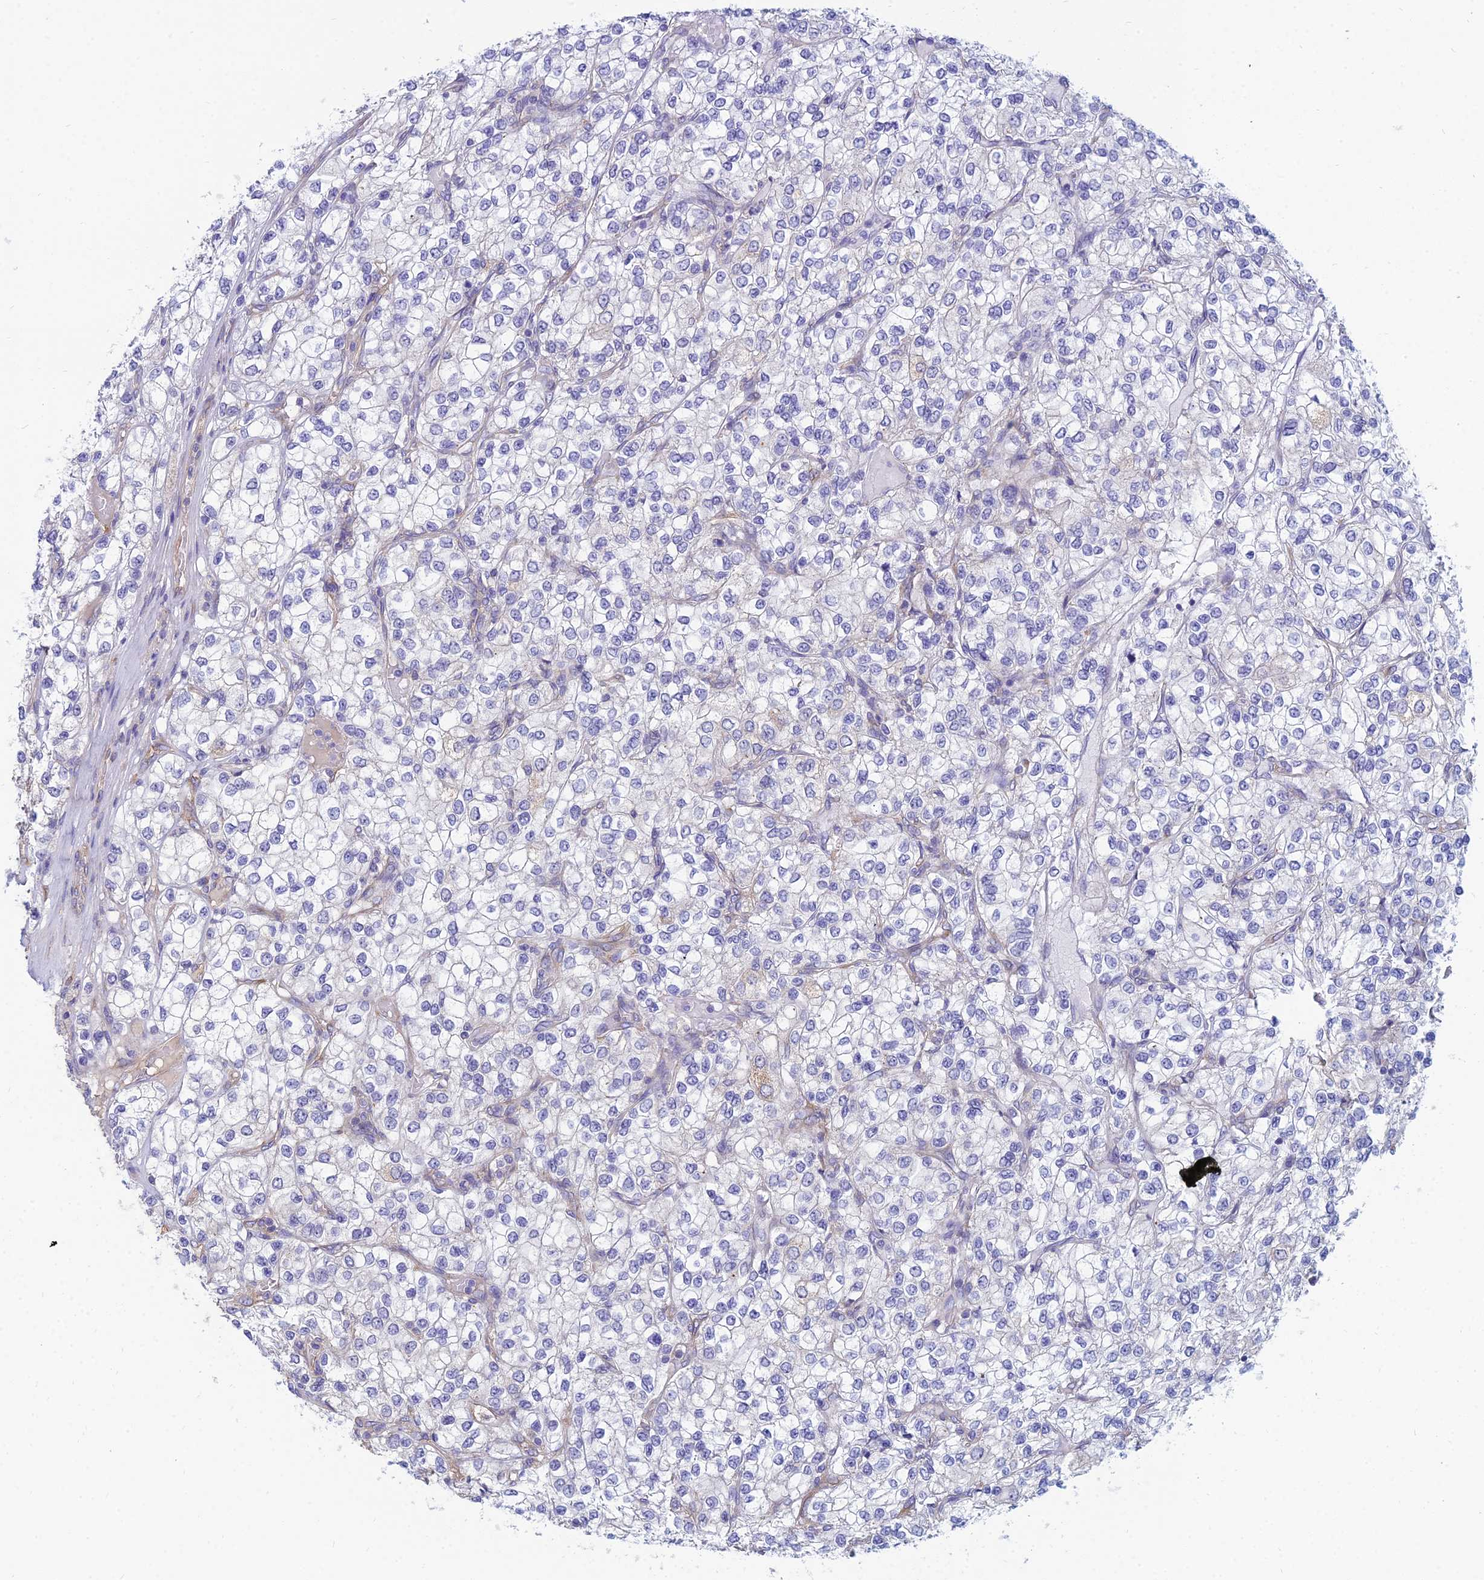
{"staining": {"intensity": "negative", "quantity": "none", "location": "none"}, "tissue": "renal cancer", "cell_type": "Tumor cells", "image_type": "cancer", "snomed": [{"axis": "morphology", "description": "Adenocarcinoma, NOS"}, {"axis": "topography", "description": "Kidney"}], "caption": "Micrograph shows no protein expression in tumor cells of adenocarcinoma (renal) tissue. Brightfield microscopy of immunohistochemistry (IHC) stained with DAB (3,3'-diaminobenzidine) (brown) and hematoxylin (blue), captured at high magnification.", "gene": "TXLNA", "patient": {"sex": "male", "age": 80}}